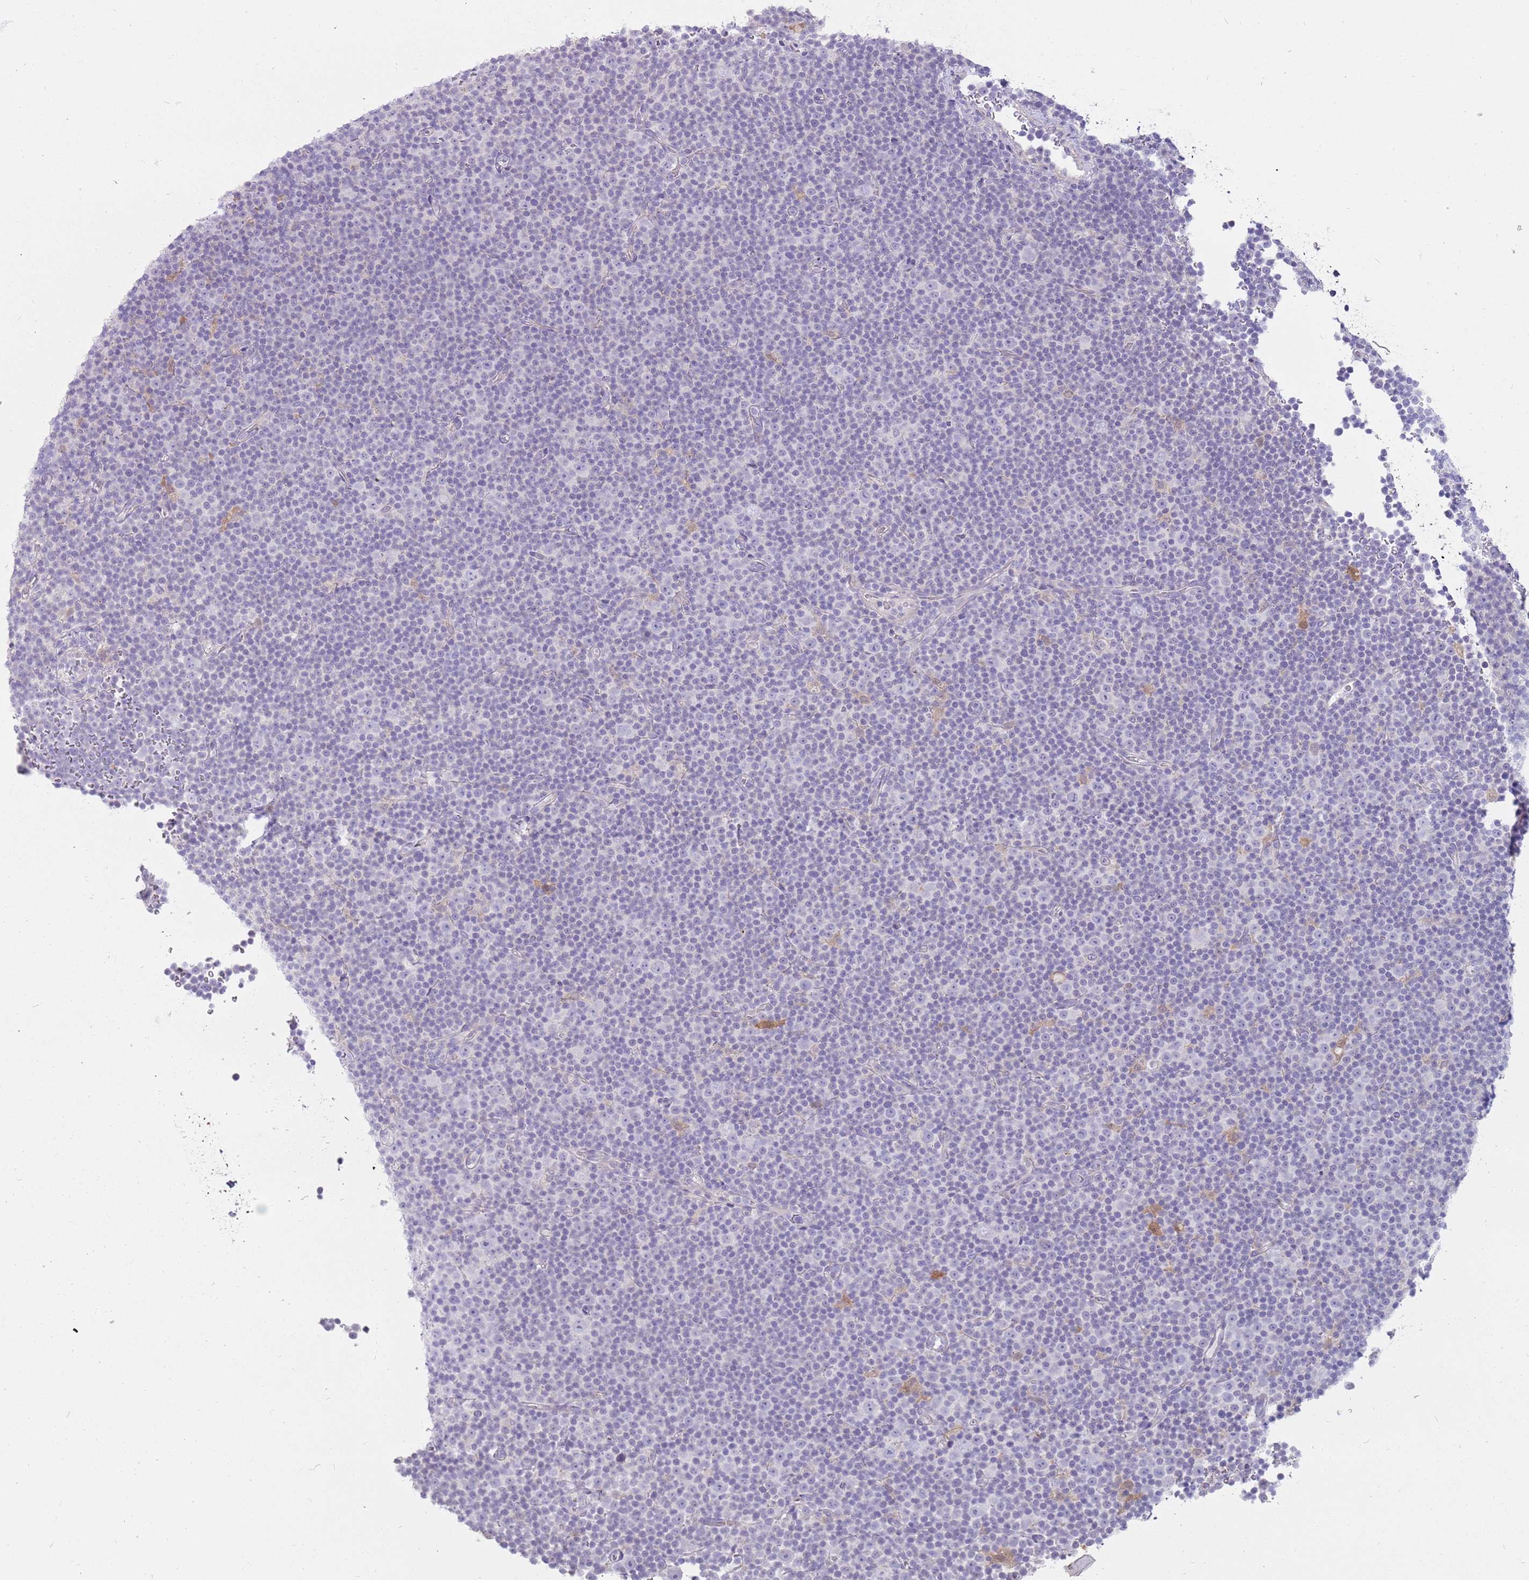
{"staining": {"intensity": "negative", "quantity": "none", "location": "none"}, "tissue": "lymphoma", "cell_type": "Tumor cells", "image_type": "cancer", "snomed": [{"axis": "morphology", "description": "Malignant lymphoma, non-Hodgkin's type, Low grade"}, {"axis": "topography", "description": "Lymph node"}], "caption": "DAB (3,3'-diaminobenzidine) immunohistochemical staining of lymphoma exhibits no significant expression in tumor cells.", "gene": "DIPK1C", "patient": {"sex": "female", "age": 67}}